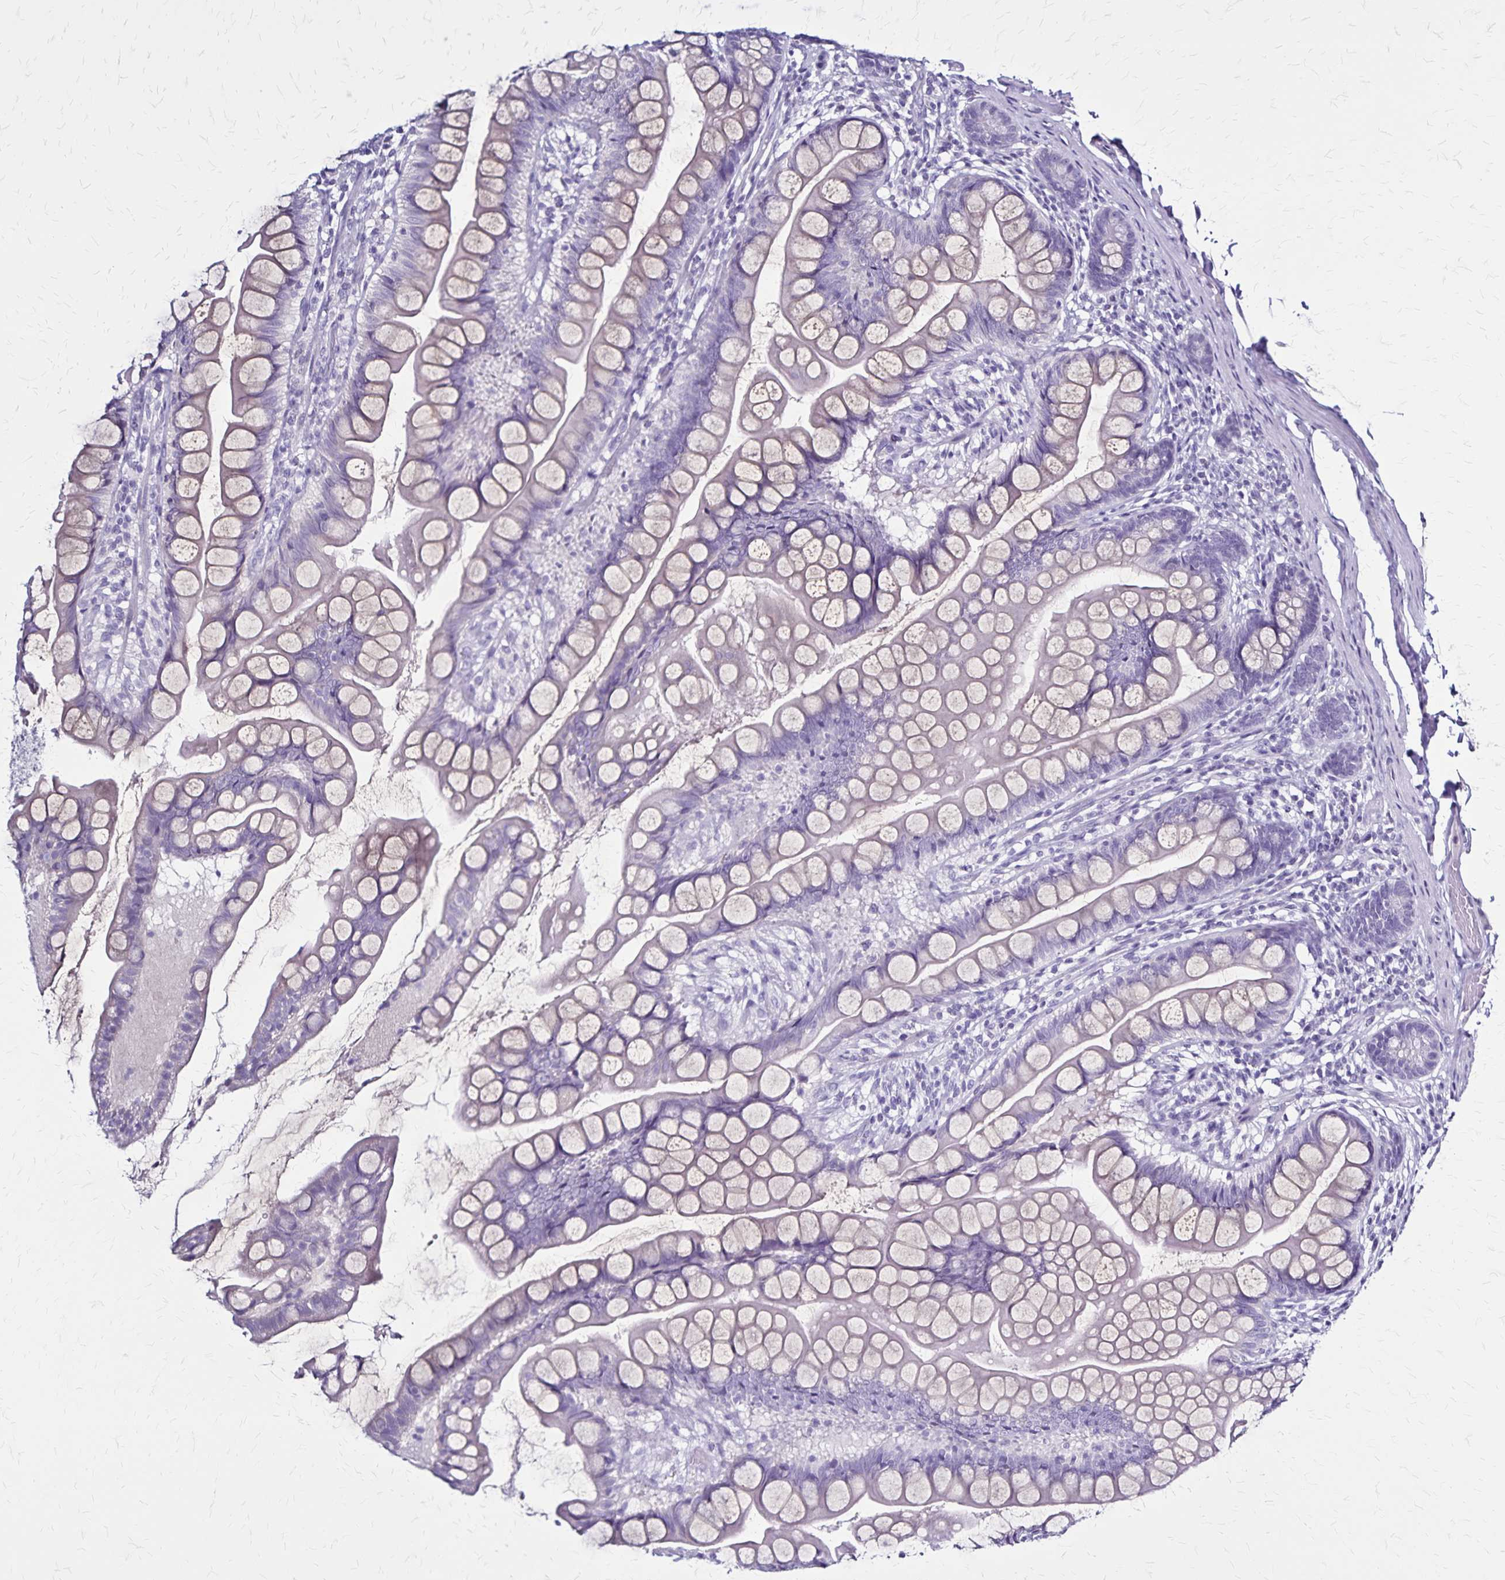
{"staining": {"intensity": "negative", "quantity": "none", "location": "none"}, "tissue": "small intestine", "cell_type": "Glandular cells", "image_type": "normal", "snomed": [{"axis": "morphology", "description": "Normal tissue, NOS"}, {"axis": "topography", "description": "Small intestine"}], "caption": "Image shows no protein expression in glandular cells of benign small intestine.", "gene": "PLXNA4", "patient": {"sex": "male", "age": 70}}